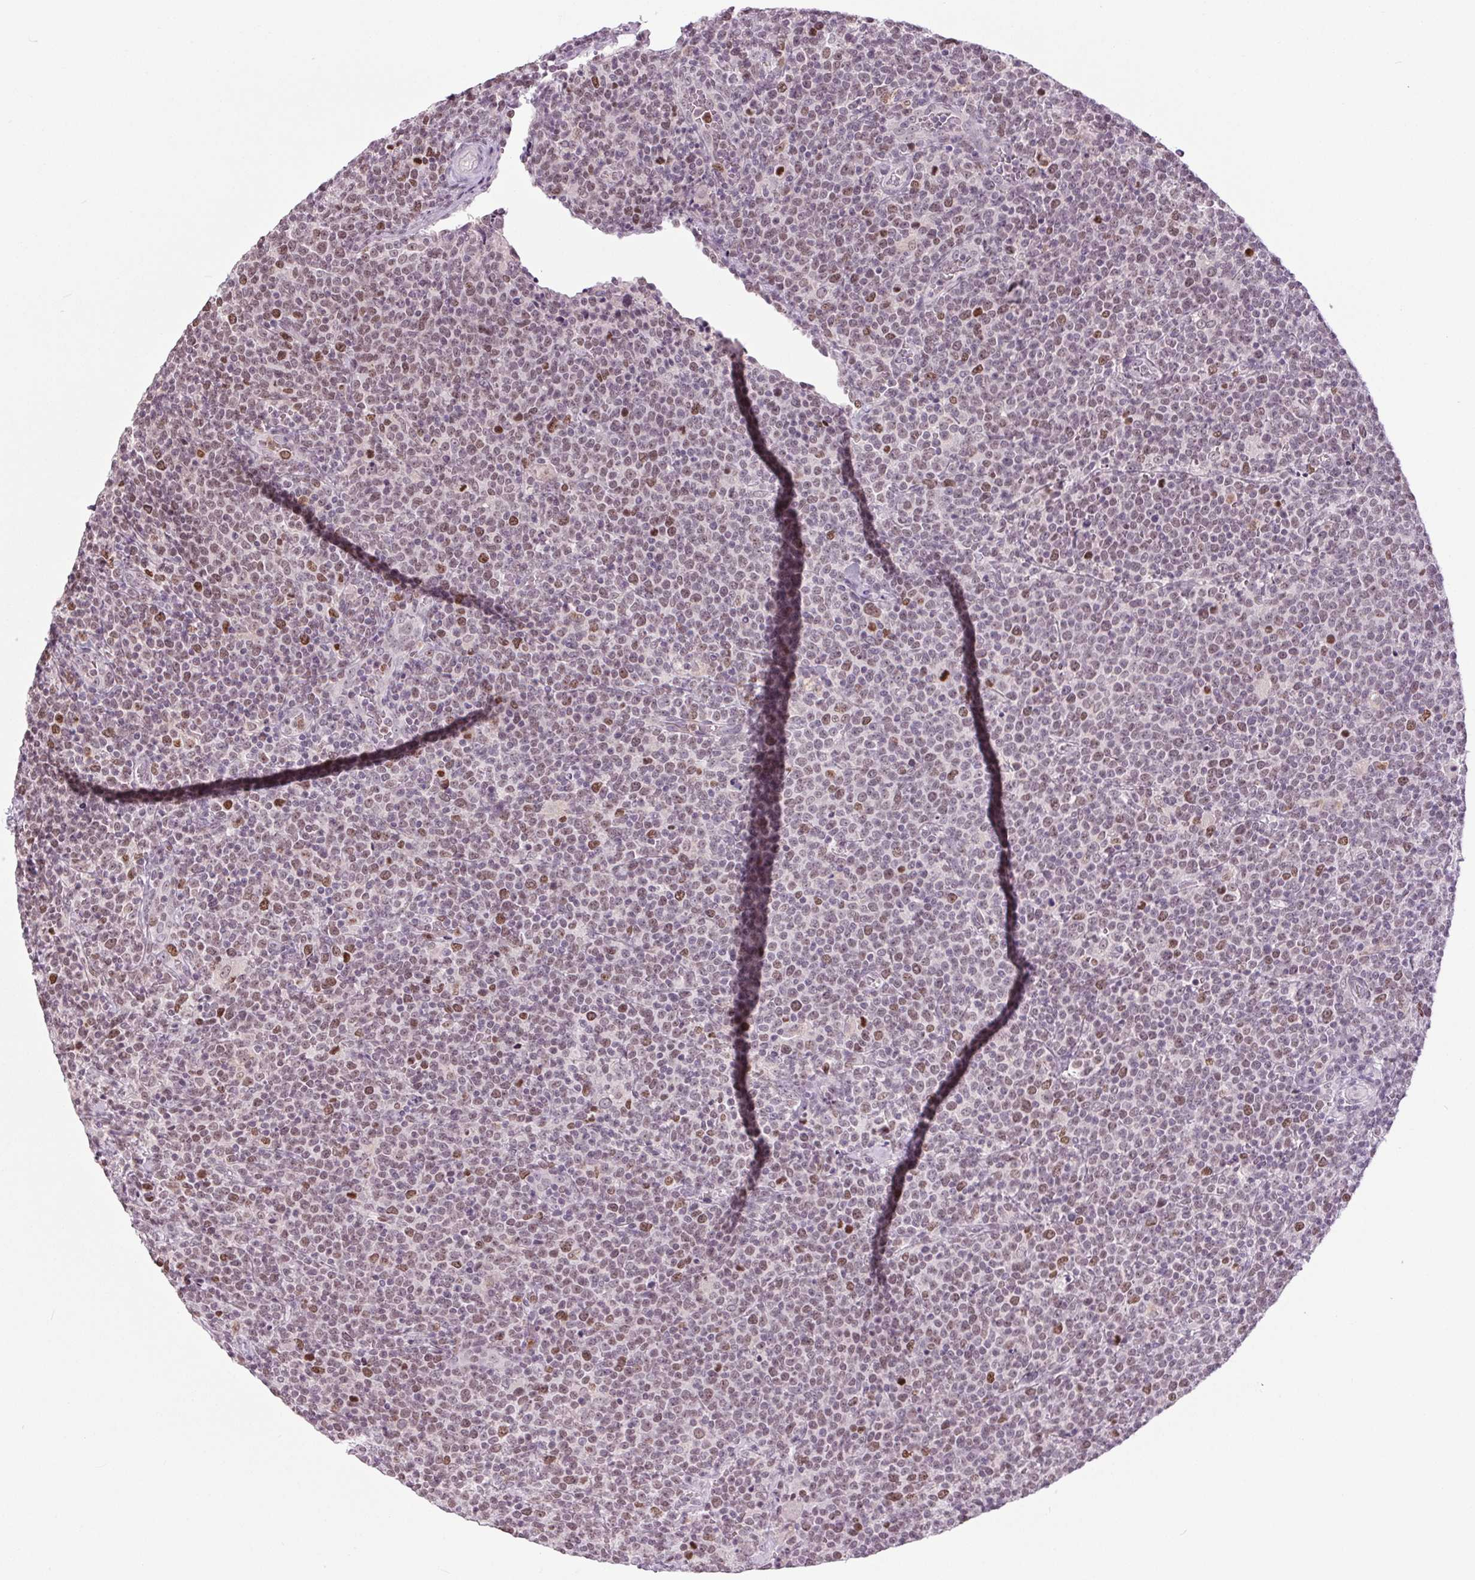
{"staining": {"intensity": "weak", "quantity": "25%-75%", "location": "nuclear"}, "tissue": "lymphoma", "cell_type": "Tumor cells", "image_type": "cancer", "snomed": [{"axis": "morphology", "description": "Malignant lymphoma, non-Hodgkin's type, High grade"}, {"axis": "topography", "description": "Lymph node"}], "caption": "Immunohistochemical staining of human malignant lymphoma, non-Hodgkin's type (high-grade) demonstrates low levels of weak nuclear protein positivity in approximately 25%-75% of tumor cells.", "gene": "SMIM6", "patient": {"sex": "male", "age": 61}}